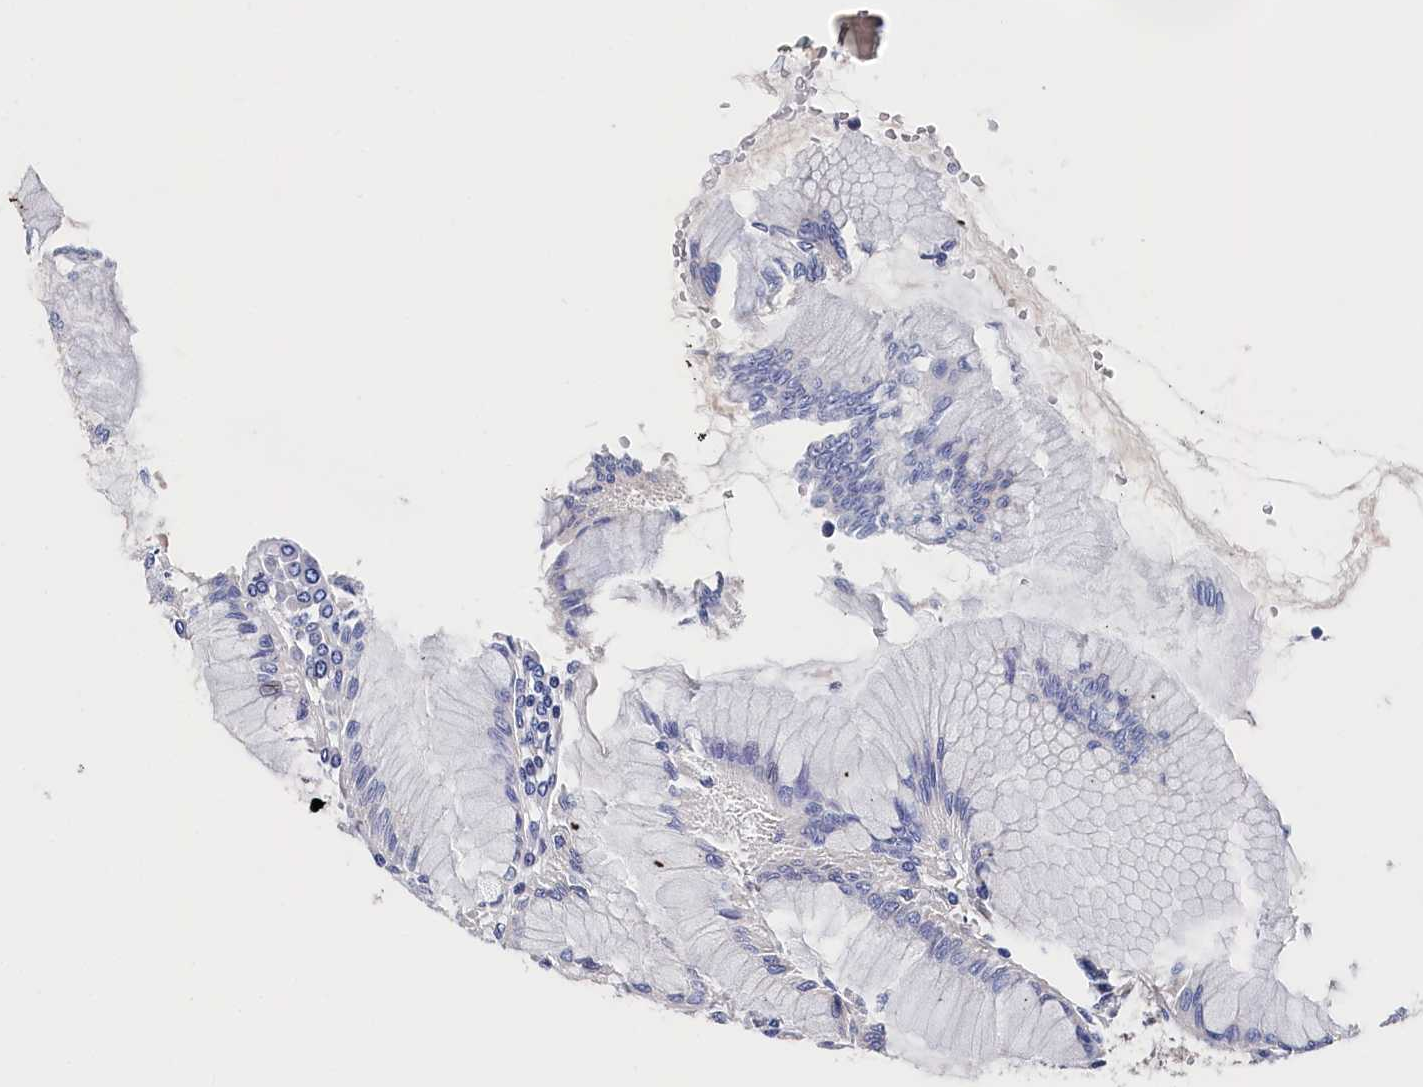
{"staining": {"intensity": "weak", "quantity": "<25%", "location": "cytoplasmic/membranous"}, "tissue": "stomach", "cell_type": "Glandular cells", "image_type": "normal", "snomed": [{"axis": "morphology", "description": "Normal tissue, NOS"}, {"axis": "topography", "description": "Stomach"}], "caption": "IHC of unremarkable human stomach demonstrates no positivity in glandular cells. (Stains: DAB immunohistochemistry (IHC) with hematoxylin counter stain, Microscopy: brightfield microscopy at high magnification).", "gene": "BHMT", "patient": {"sex": "female", "age": 57}}